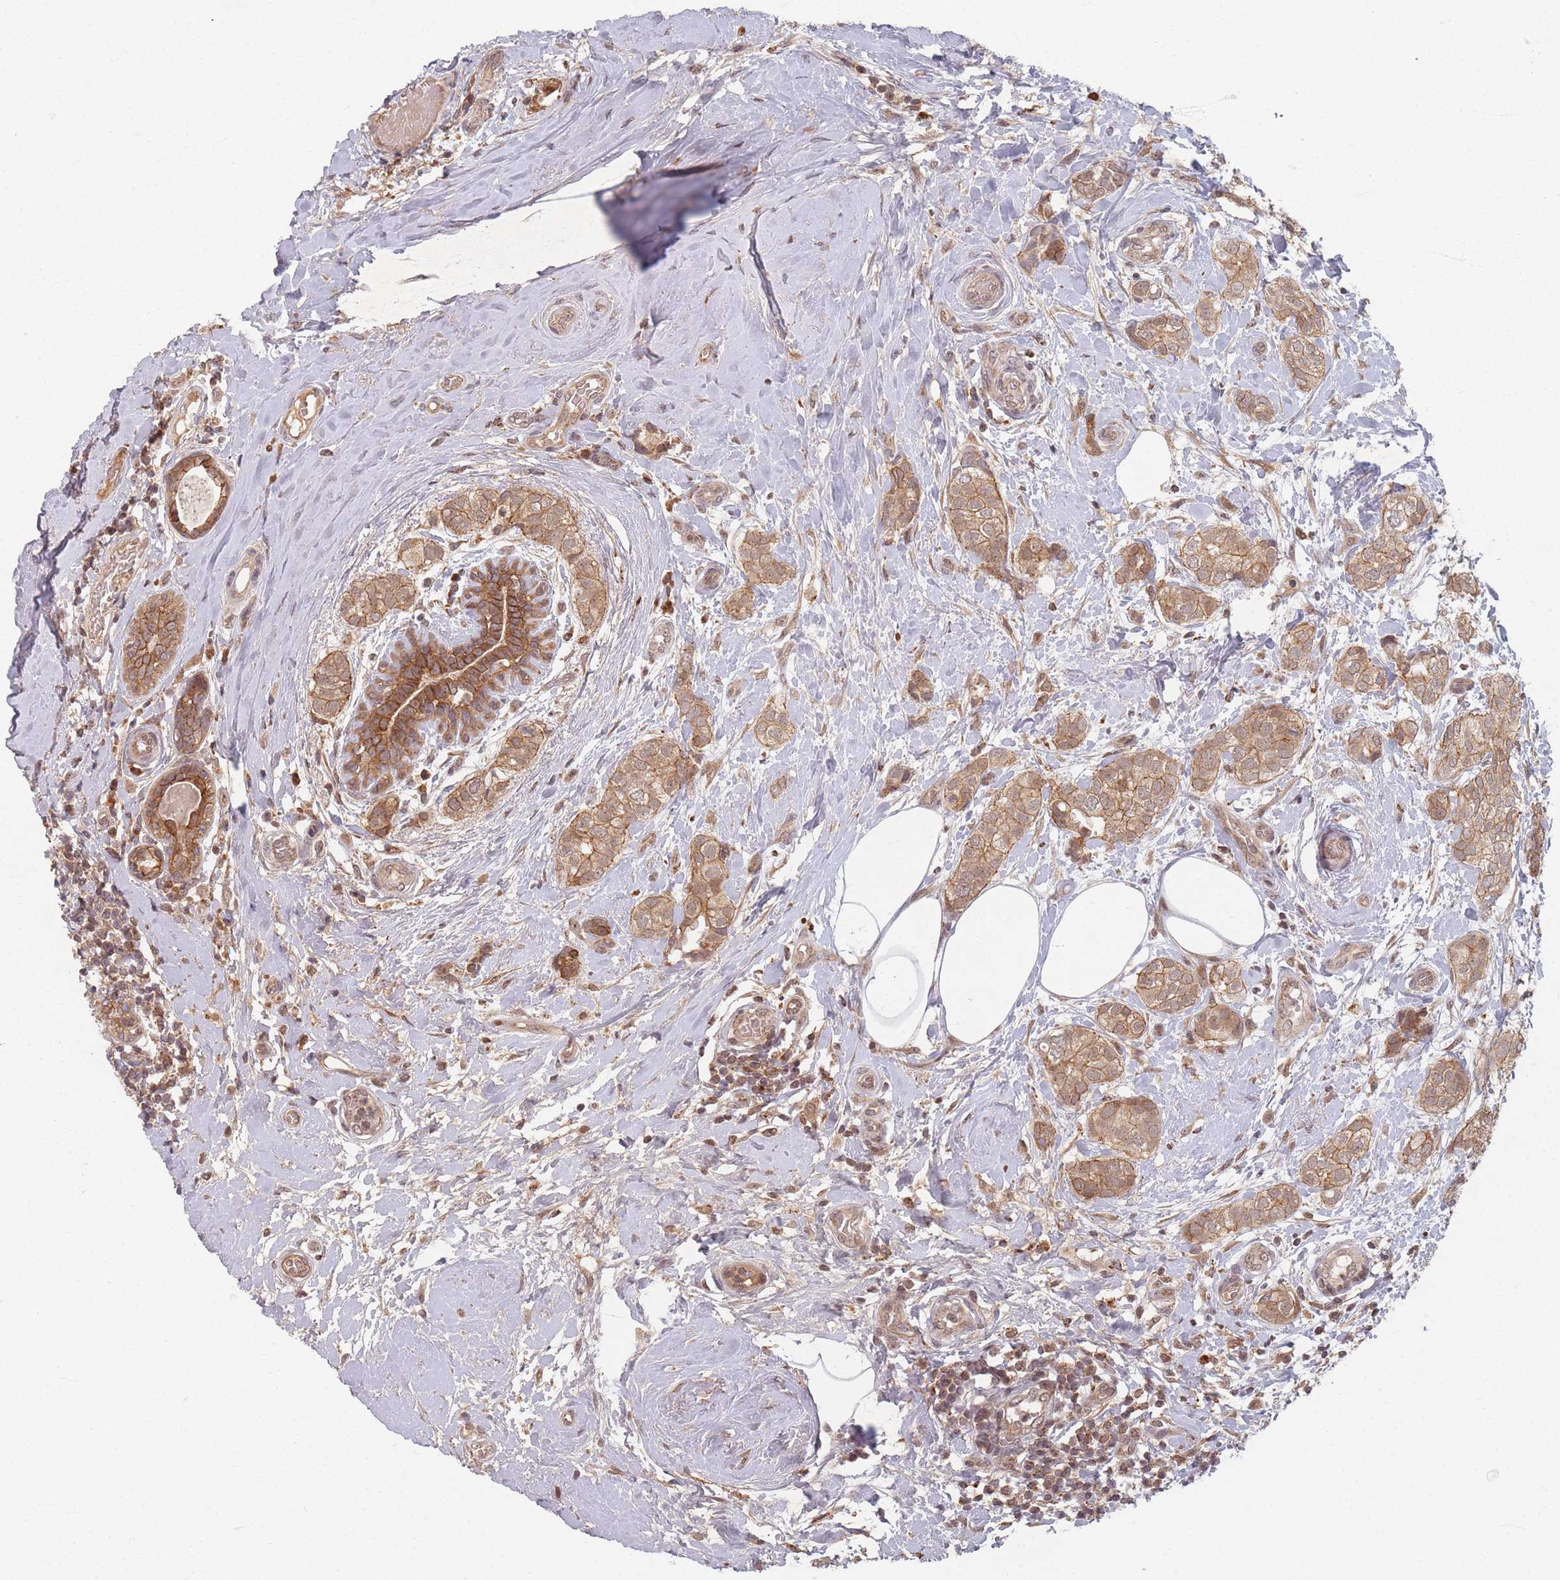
{"staining": {"intensity": "moderate", "quantity": ">75%", "location": "cytoplasmic/membranous"}, "tissue": "breast cancer", "cell_type": "Tumor cells", "image_type": "cancer", "snomed": [{"axis": "morphology", "description": "Duct carcinoma"}, {"axis": "topography", "description": "Breast"}], "caption": "The image reveals immunohistochemical staining of breast infiltrating ductal carcinoma. There is moderate cytoplasmic/membranous expression is present in approximately >75% of tumor cells.", "gene": "RADX", "patient": {"sex": "female", "age": 73}}